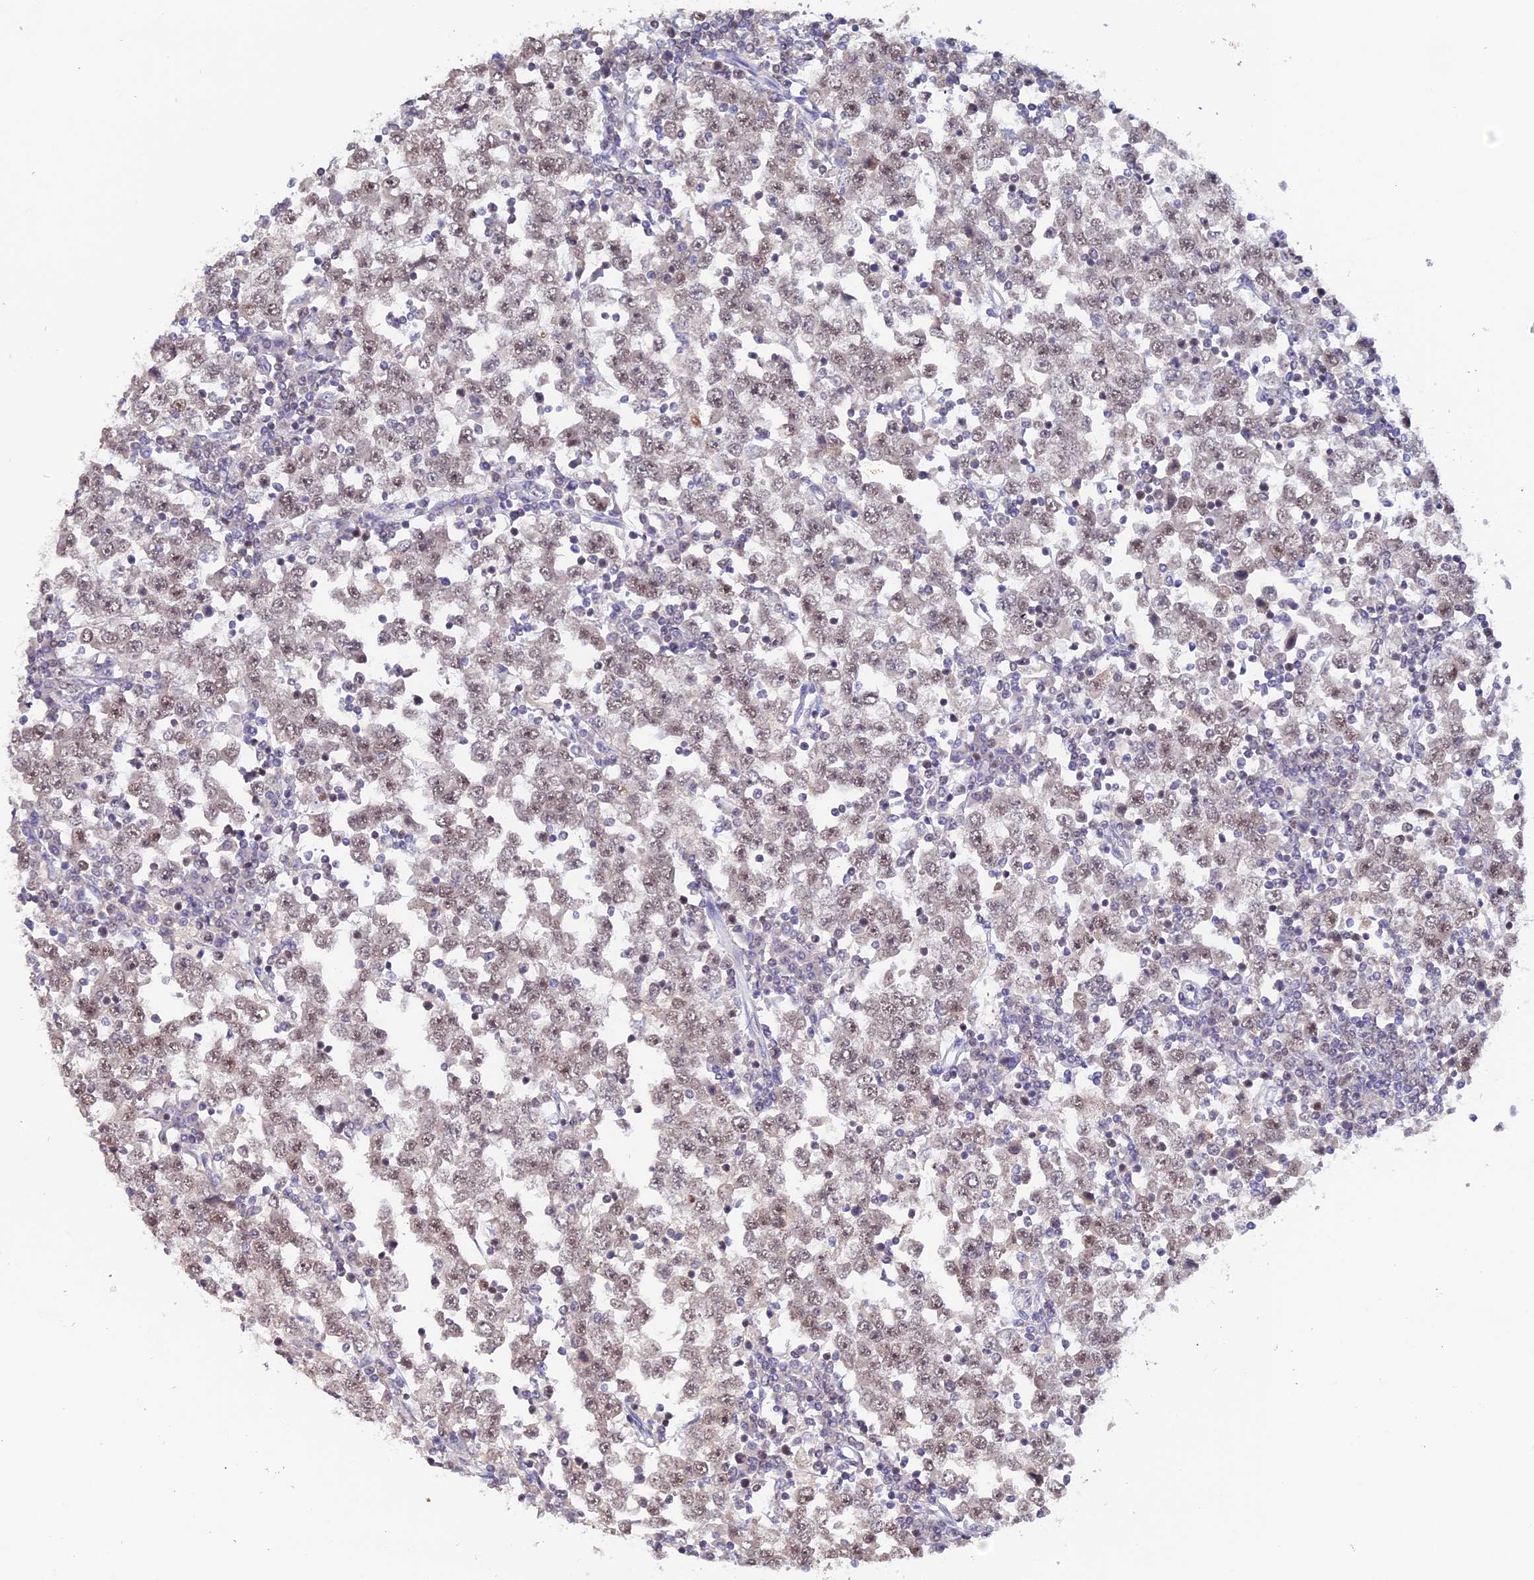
{"staining": {"intensity": "weak", "quantity": ">75%", "location": "nuclear"}, "tissue": "testis cancer", "cell_type": "Tumor cells", "image_type": "cancer", "snomed": [{"axis": "morphology", "description": "Seminoma, NOS"}, {"axis": "topography", "description": "Testis"}], "caption": "Protein analysis of testis seminoma tissue exhibits weak nuclear staining in about >75% of tumor cells.", "gene": "RFC5", "patient": {"sex": "male", "age": 65}}